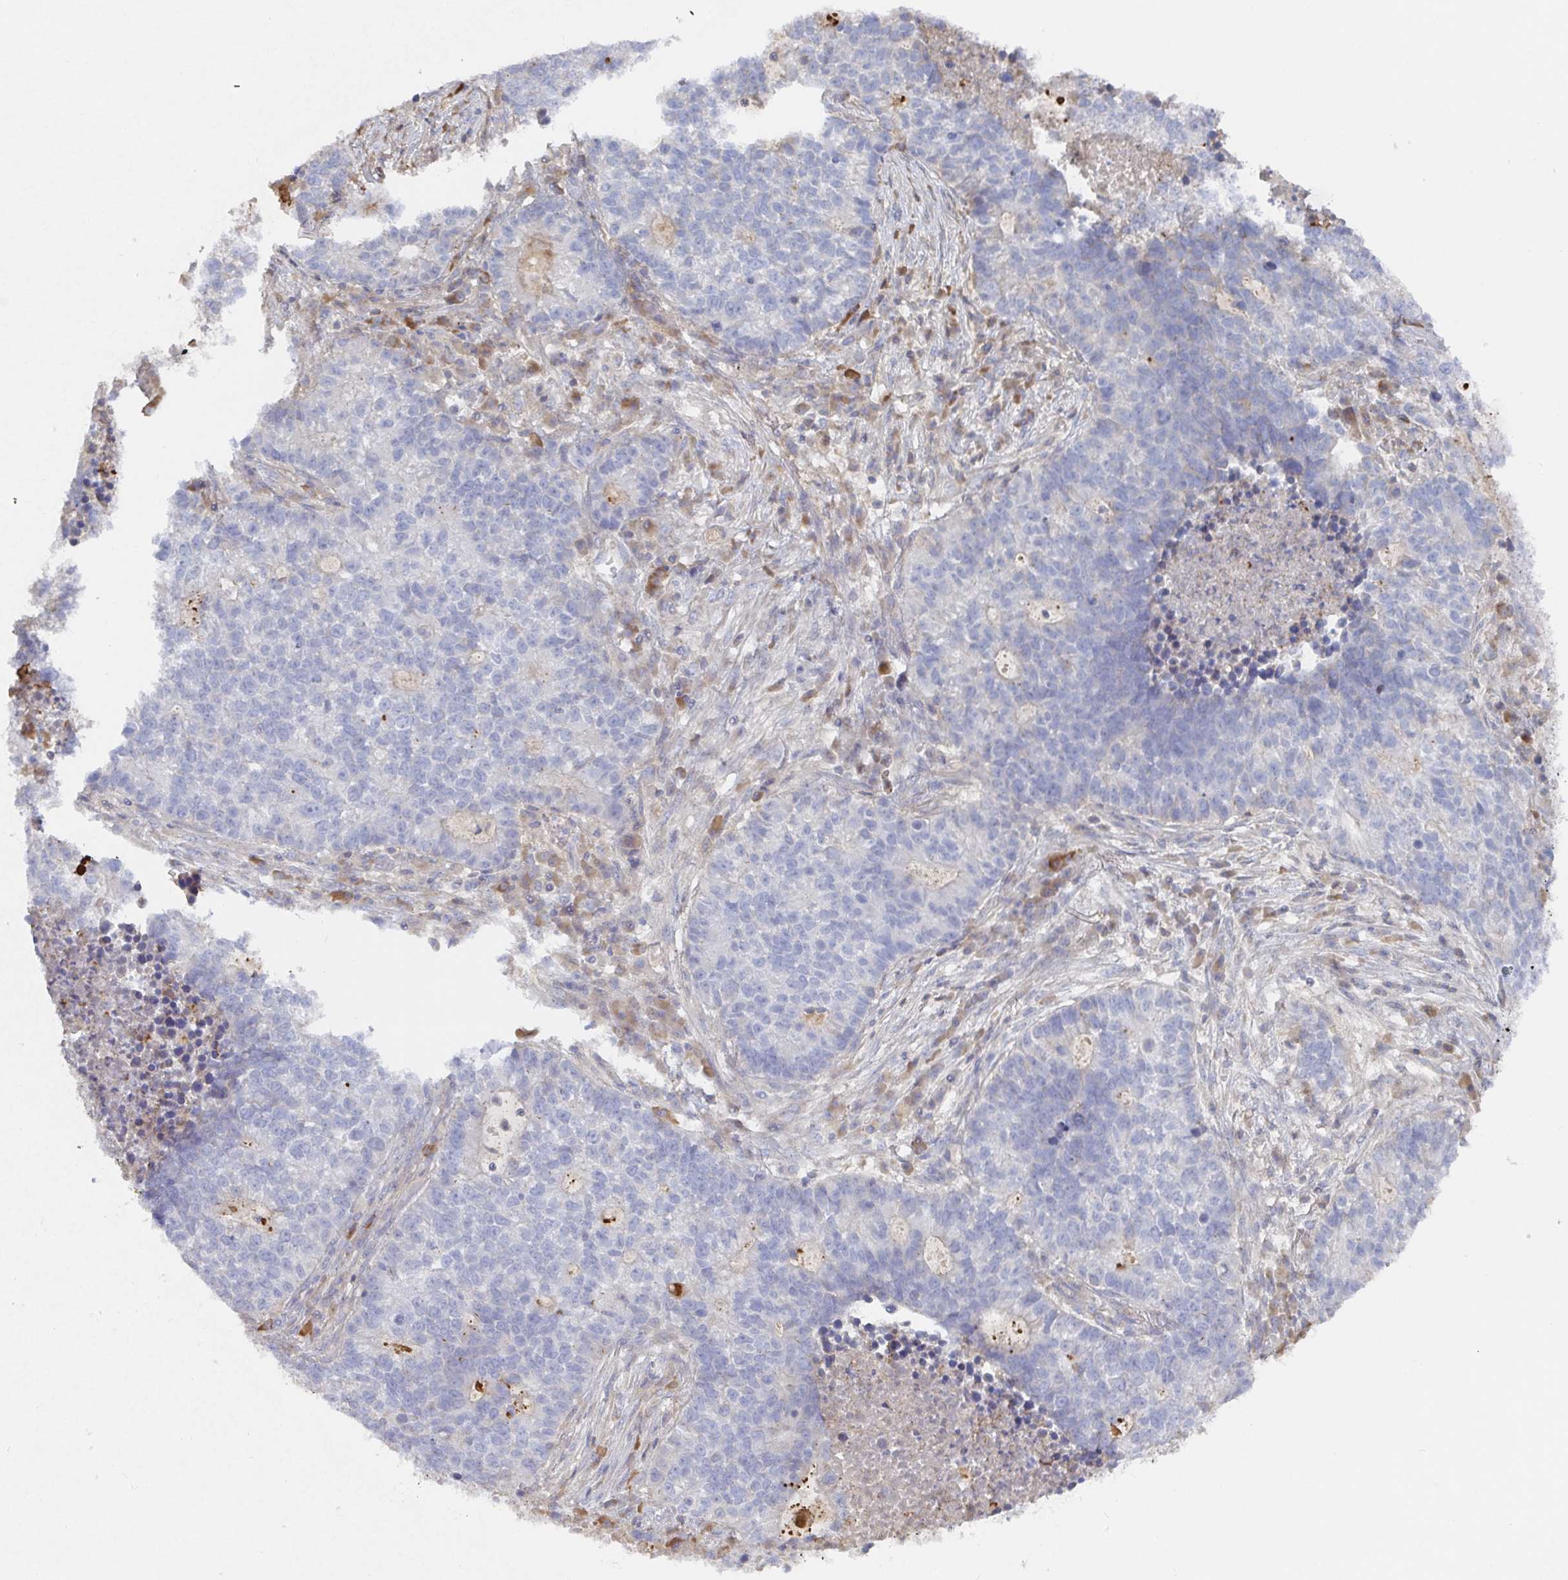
{"staining": {"intensity": "negative", "quantity": "none", "location": "none"}, "tissue": "lung cancer", "cell_type": "Tumor cells", "image_type": "cancer", "snomed": [{"axis": "morphology", "description": "Adenocarcinoma, NOS"}, {"axis": "topography", "description": "Lung"}], "caption": "Histopathology image shows no significant protein staining in tumor cells of lung adenocarcinoma.", "gene": "IRAK2", "patient": {"sex": "male", "age": 57}}